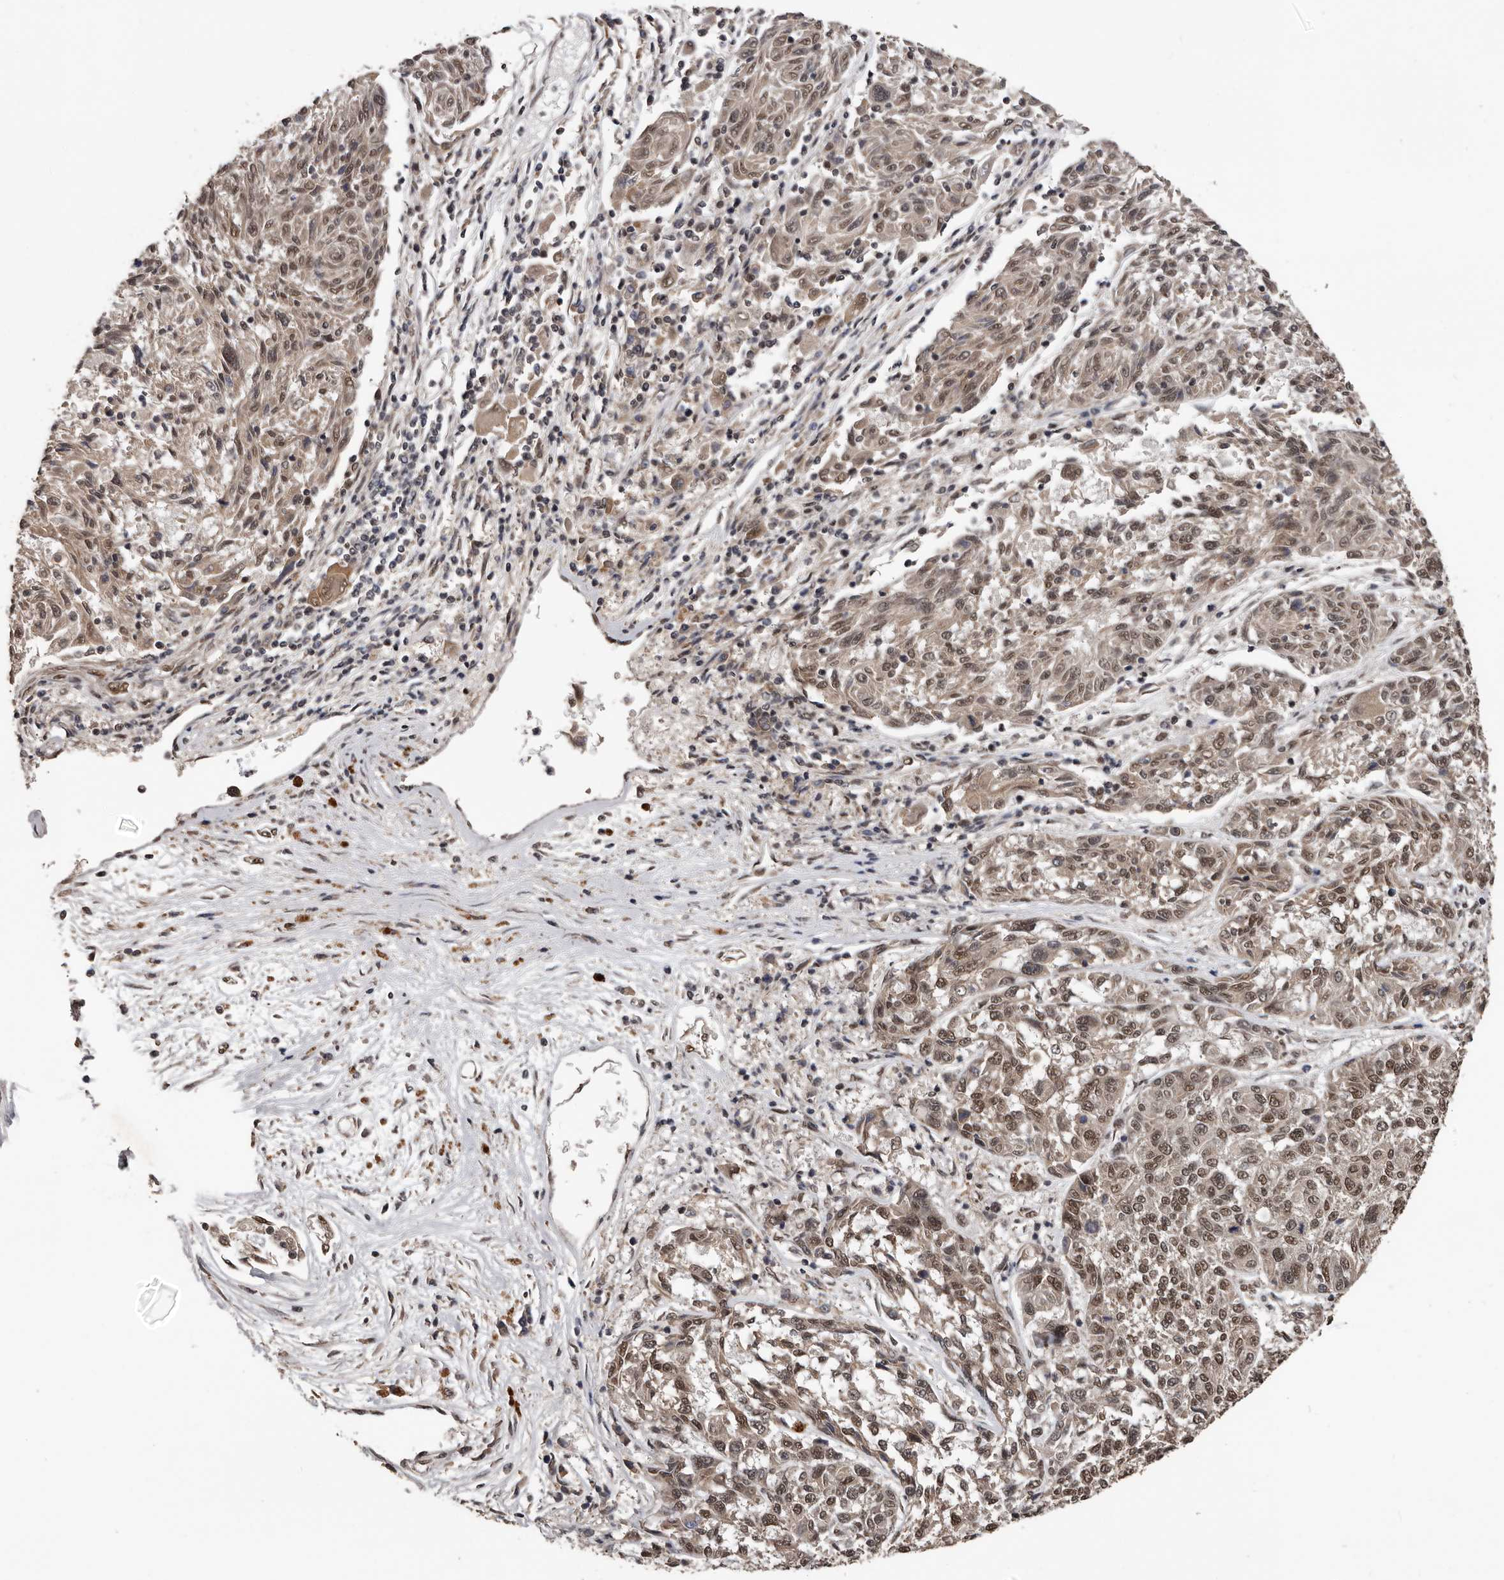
{"staining": {"intensity": "weak", "quantity": ">75%", "location": "cytoplasmic/membranous,nuclear"}, "tissue": "melanoma", "cell_type": "Tumor cells", "image_type": "cancer", "snomed": [{"axis": "morphology", "description": "Malignant melanoma, NOS"}, {"axis": "topography", "description": "Skin"}], "caption": "Immunohistochemistry (IHC) (DAB) staining of human malignant melanoma exhibits weak cytoplasmic/membranous and nuclear protein positivity in approximately >75% of tumor cells.", "gene": "VPS37A", "patient": {"sex": "male", "age": 53}}